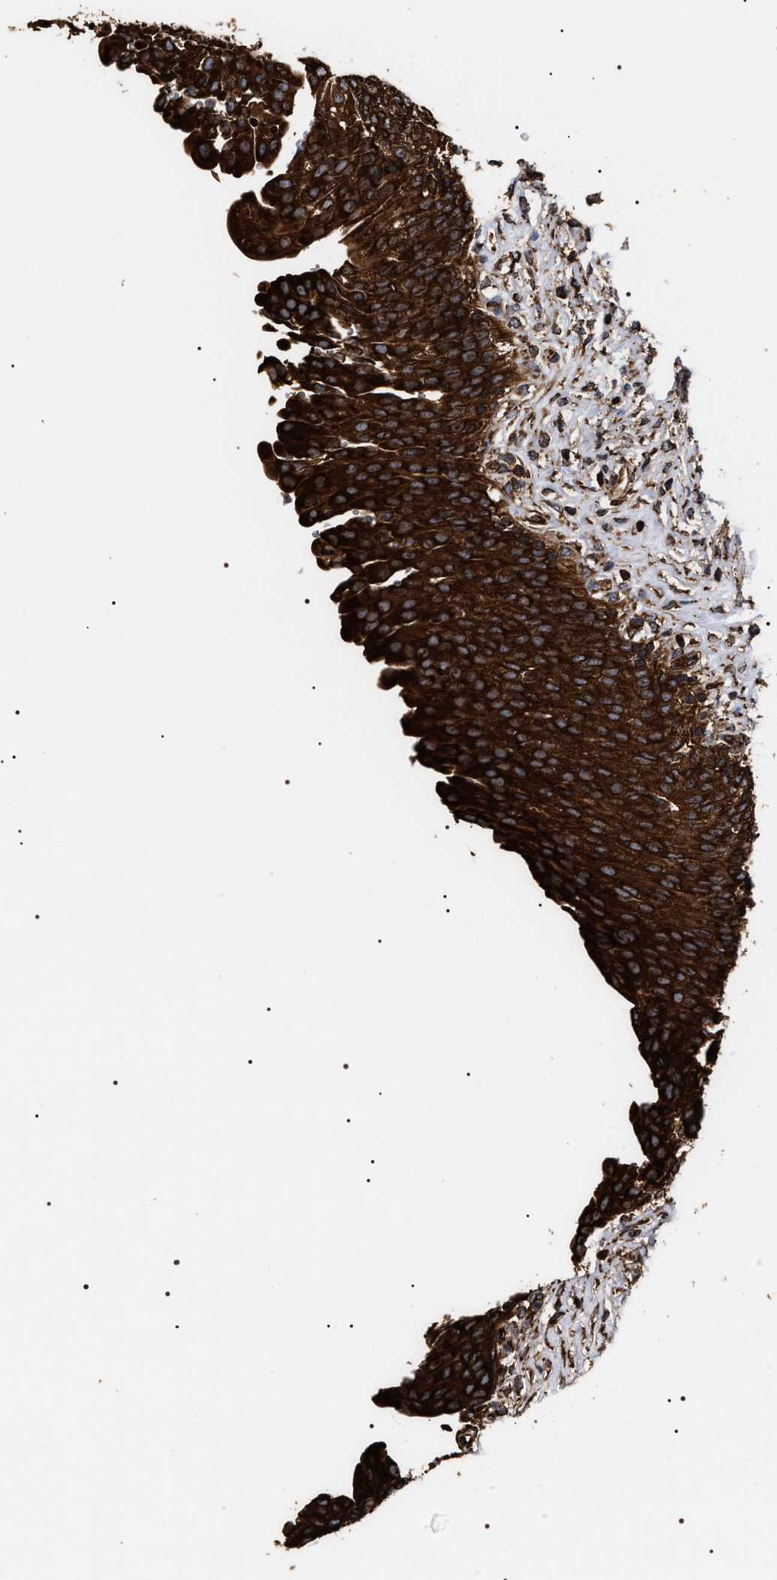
{"staining": {"intensity": "strong", "quantity": ">75%", "location": "cytoplasmic/membranous"}, "tissue": "urinary bladder", "cell_type": "Urothelial cells", "image_type": "normal", "snomed": [{"axis": "morphology", "description": "Urothelial carcinoma, High grade"}, {"axis": "topography", "description": "Urinary bladder"}], "caption": "Immunohistochemical staining of unremarkable human urinary bladder exhibits high levels of strong cytoplasmic/membranous expression in approximately >75% of urothelial cells.", "gene": "SERBP1", "patient": {"sex": "male", "age": 46}}